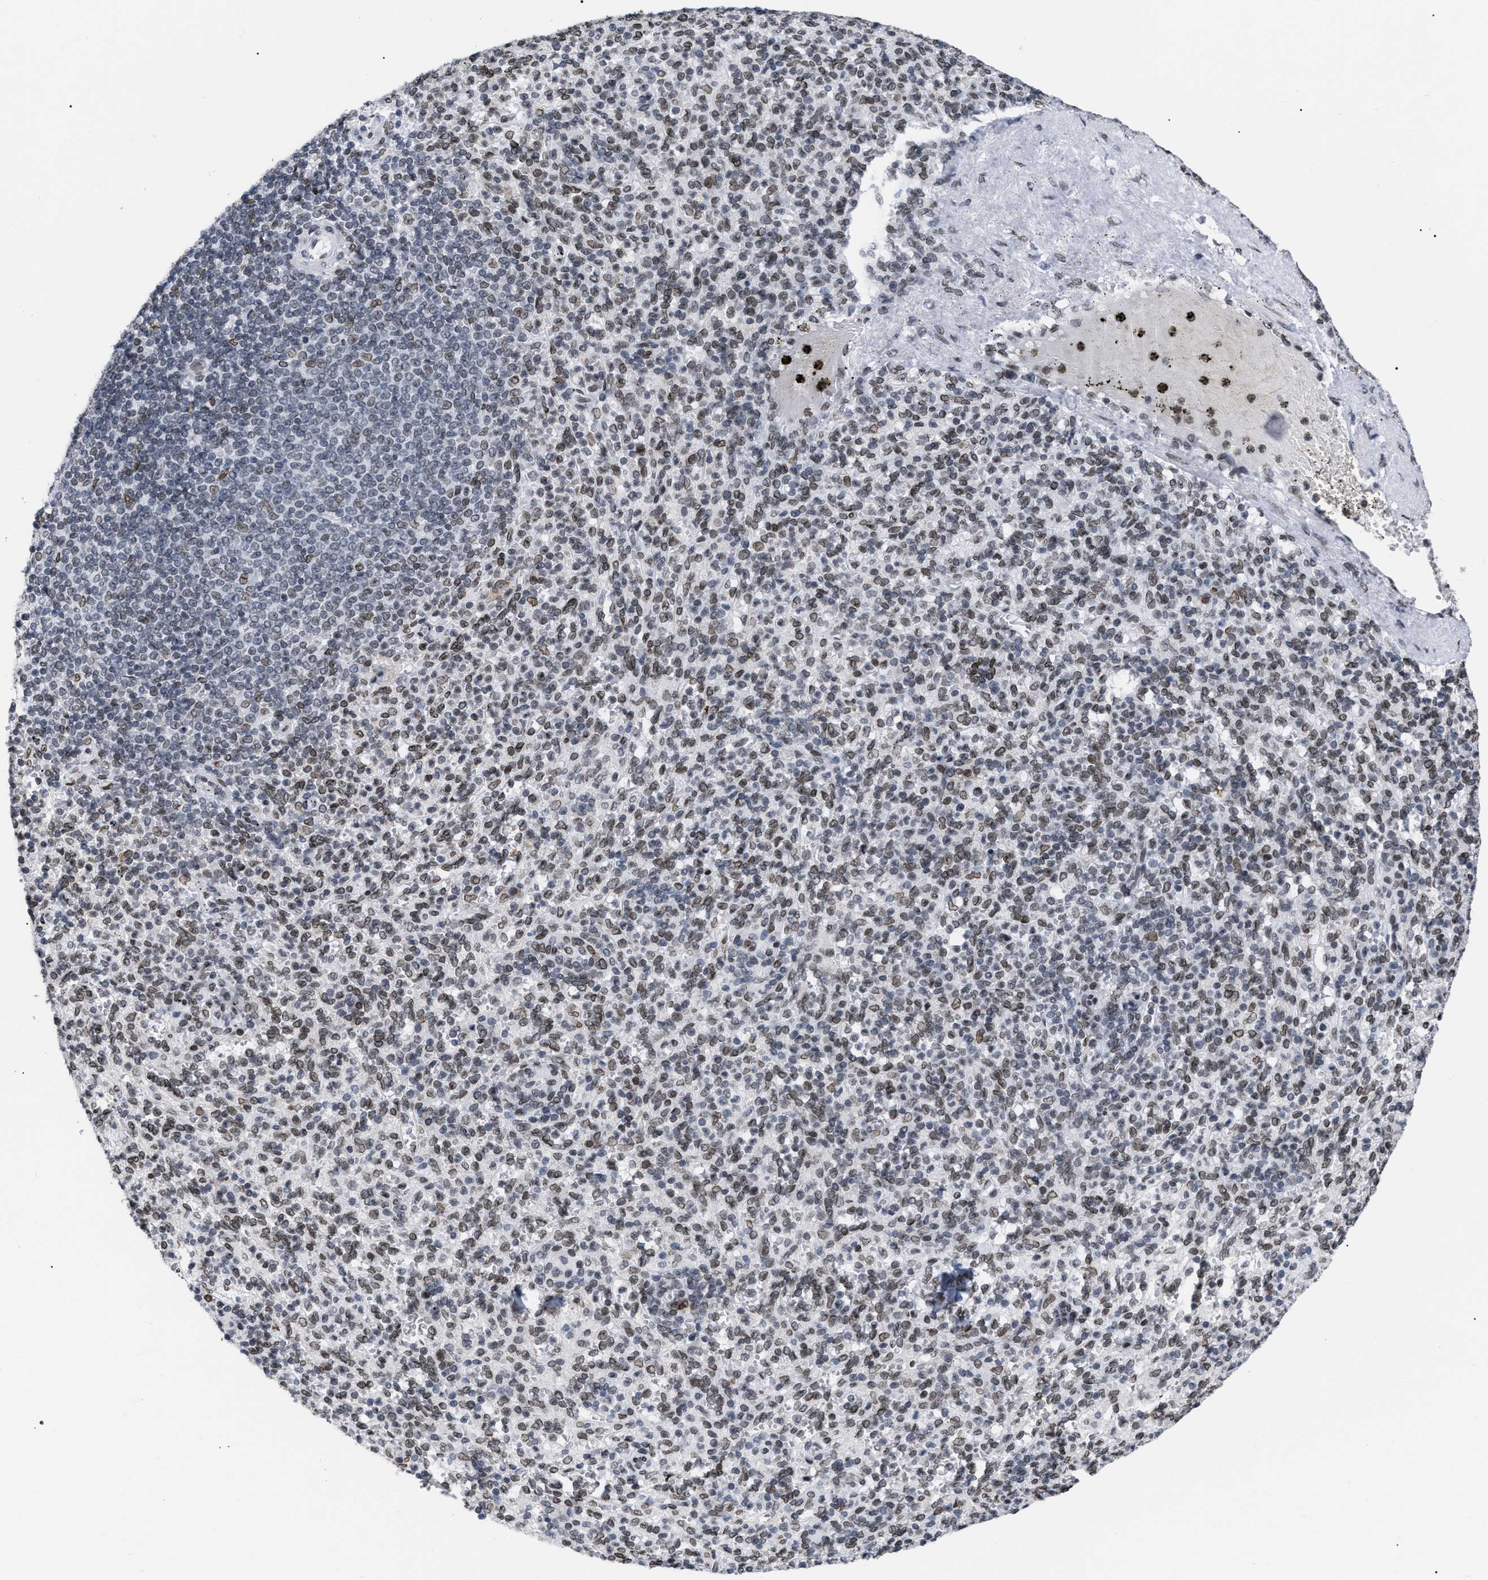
{"staining": {"intensity": "moderate", "quantity": ">75%", "location": "nuclear"}, "tissue": "spleen", "cell_type": "Cells in red pulp", "image_type": "normal", "snomed": [{"axis": "morphology", "description": "Normal tissue, NOS"}, {"axis": "topography", "description": "Spleen"}], "caption": "IHC of benign spleen exhibits medium levels of moderate nuclear positivity in approximately >75% of cells in red pulp.", "gene": "TPR", "patient": {"sex": "male", "age": 36}}